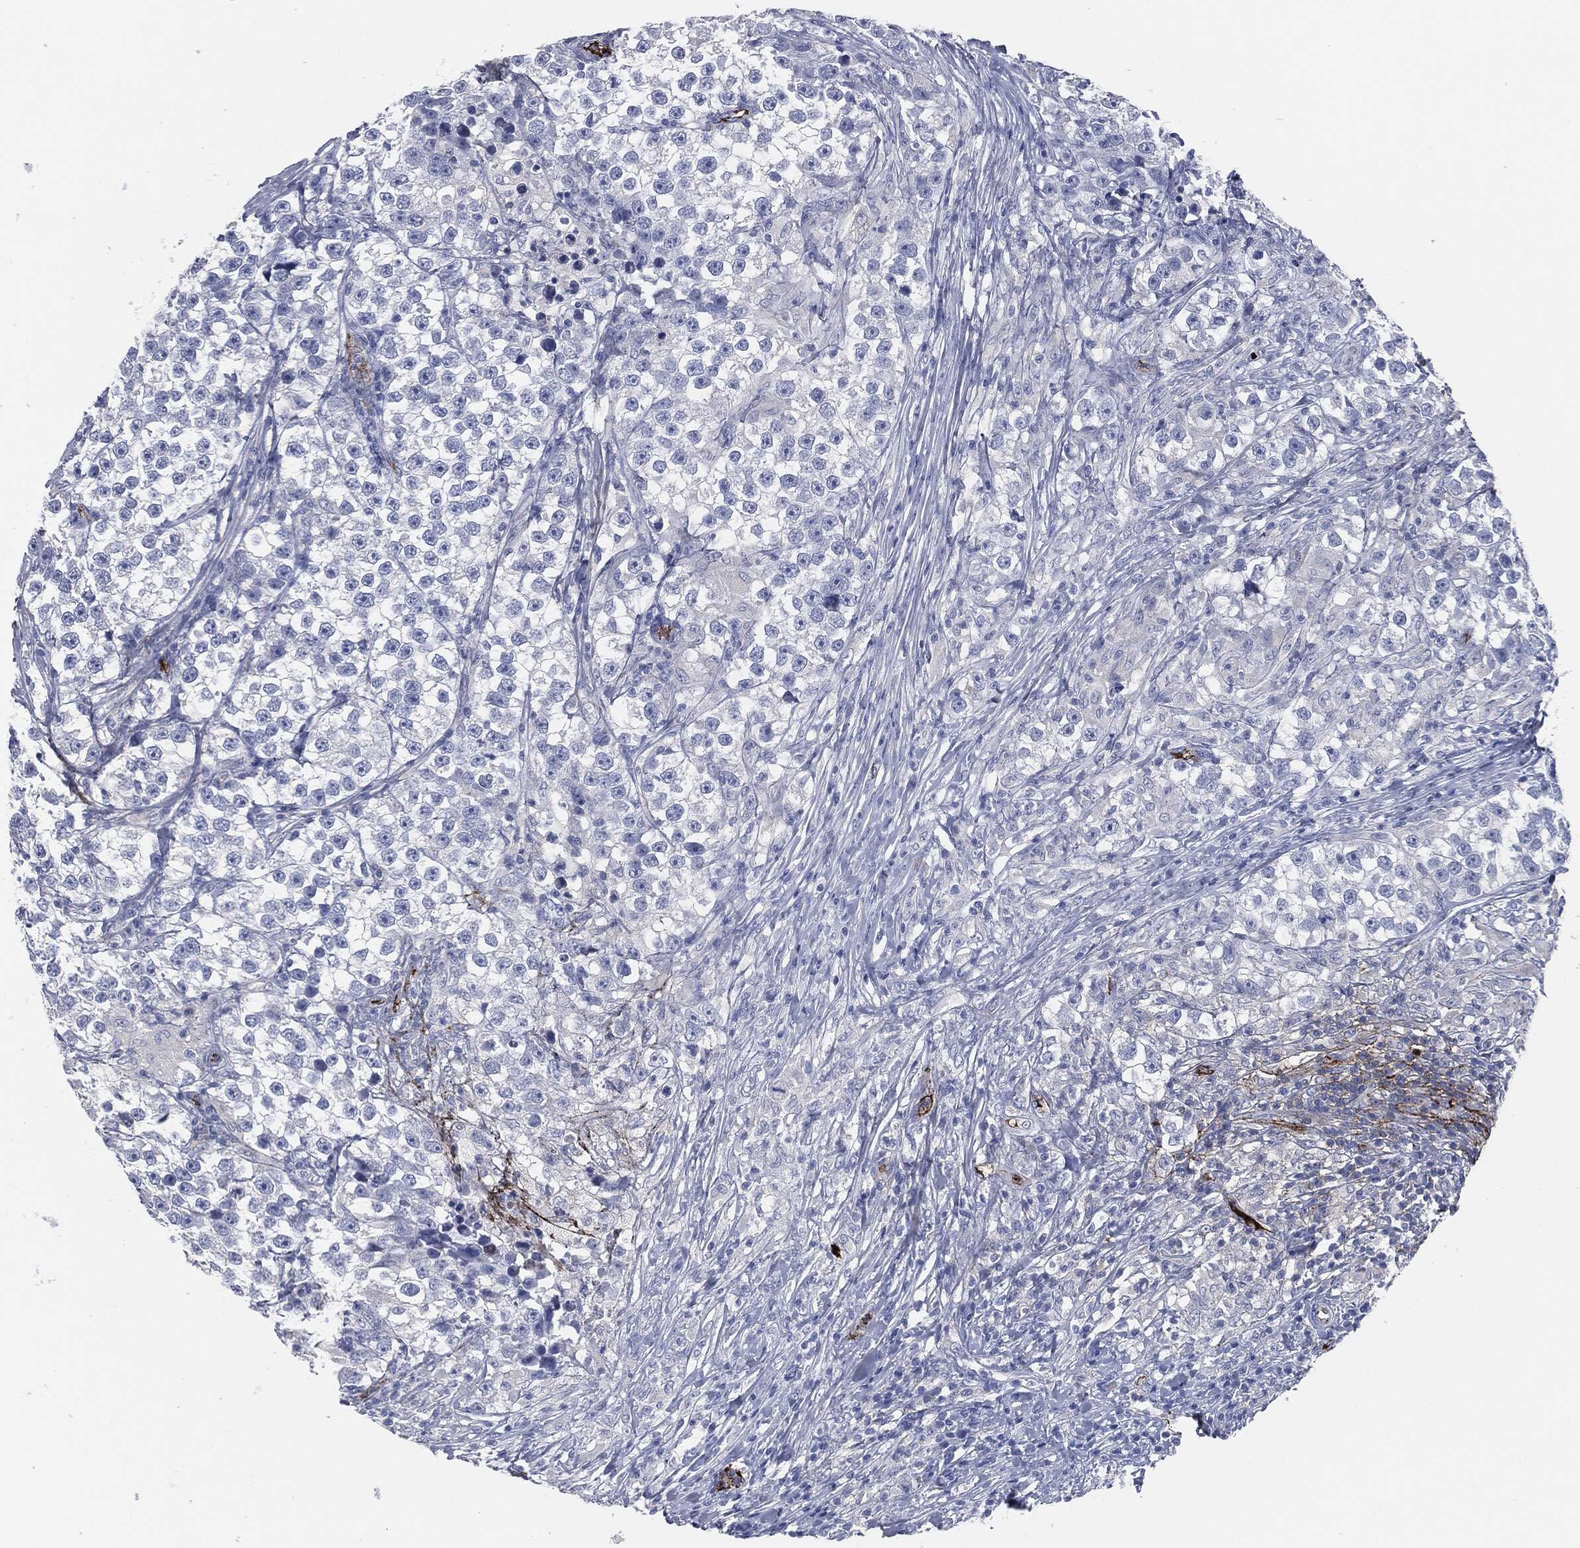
{"staining": {"intensity": "negative", "quantity": "none", "location": "none"}, "tissue": "testis cancer", "cell_type": "Tumor cells", "image_type": "cancer", "snomed": [{"axis": "morphology", "description": "Seminoma, NOS"}, {"axis": "topography", "description": "Testis"}], "caption": "The image demonstrates no significant positivity in tumor cells of testis cancer (seminoma).", "gene": "APOB", "patient": {"sex": "male", "age": 46}}